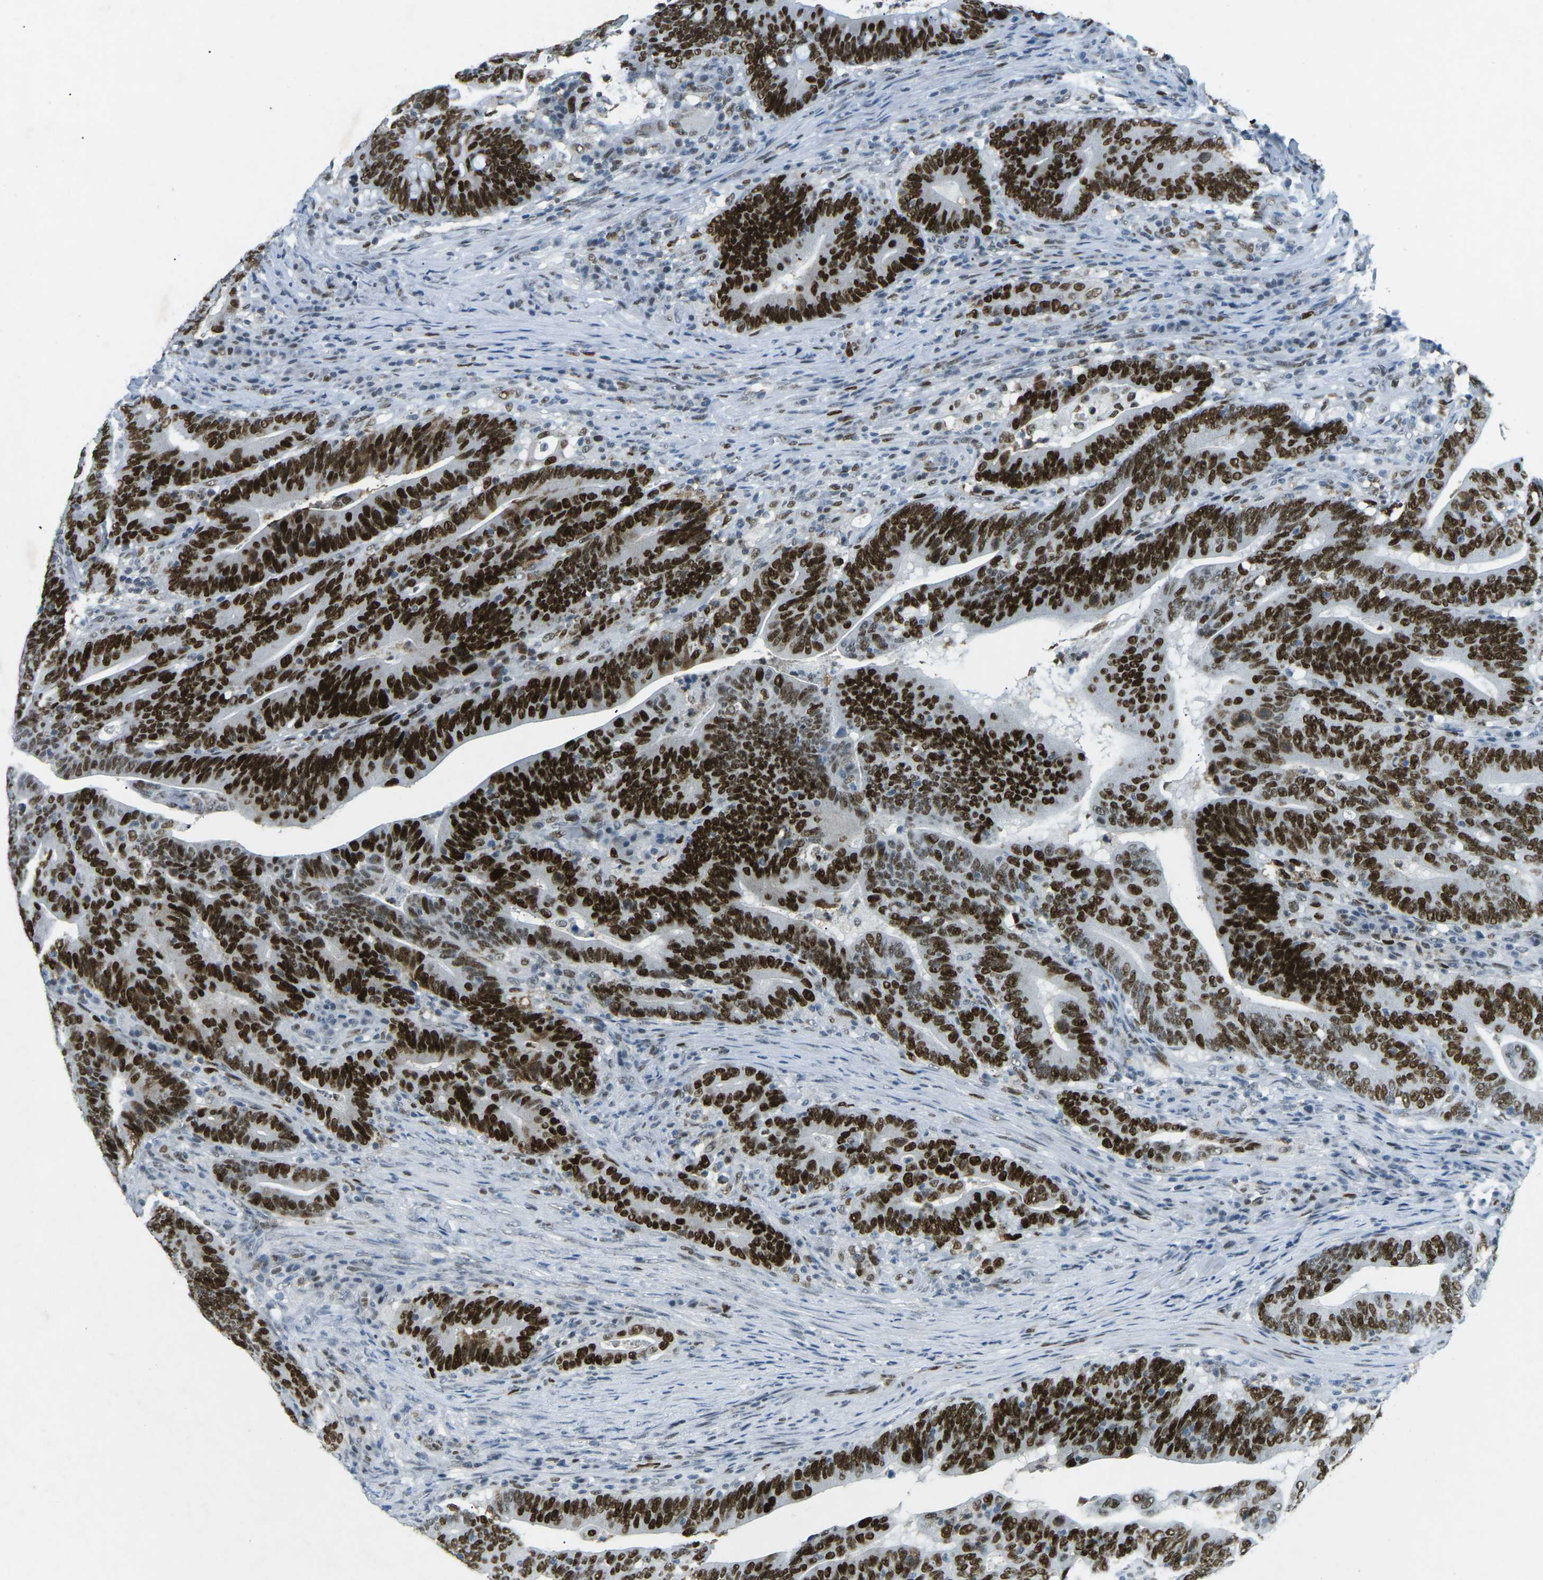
{"staining": {"intensity": "strong", "quantity": ">75%", "location": "nuclear"}, "tissue": "colorectal cancer", "cell_type": "Tumor cells", "image_type": "cancer", "snomed": [{"axis": "morphology", "description": "Normal tissue, NOS"}, {"axis": "morphology", "description": "Adenocarcinoma, NOS"}, {"axis": "topography", "description": "Colon"}], "caption": "Protein expression by immunohistochemistry (IHC) reveals strong nuclear expression in about >75% of tumor cells in adenocarcinoma (colorectal).", "gene": "RB1", "patient": {"sex": "female", "age": 66}}